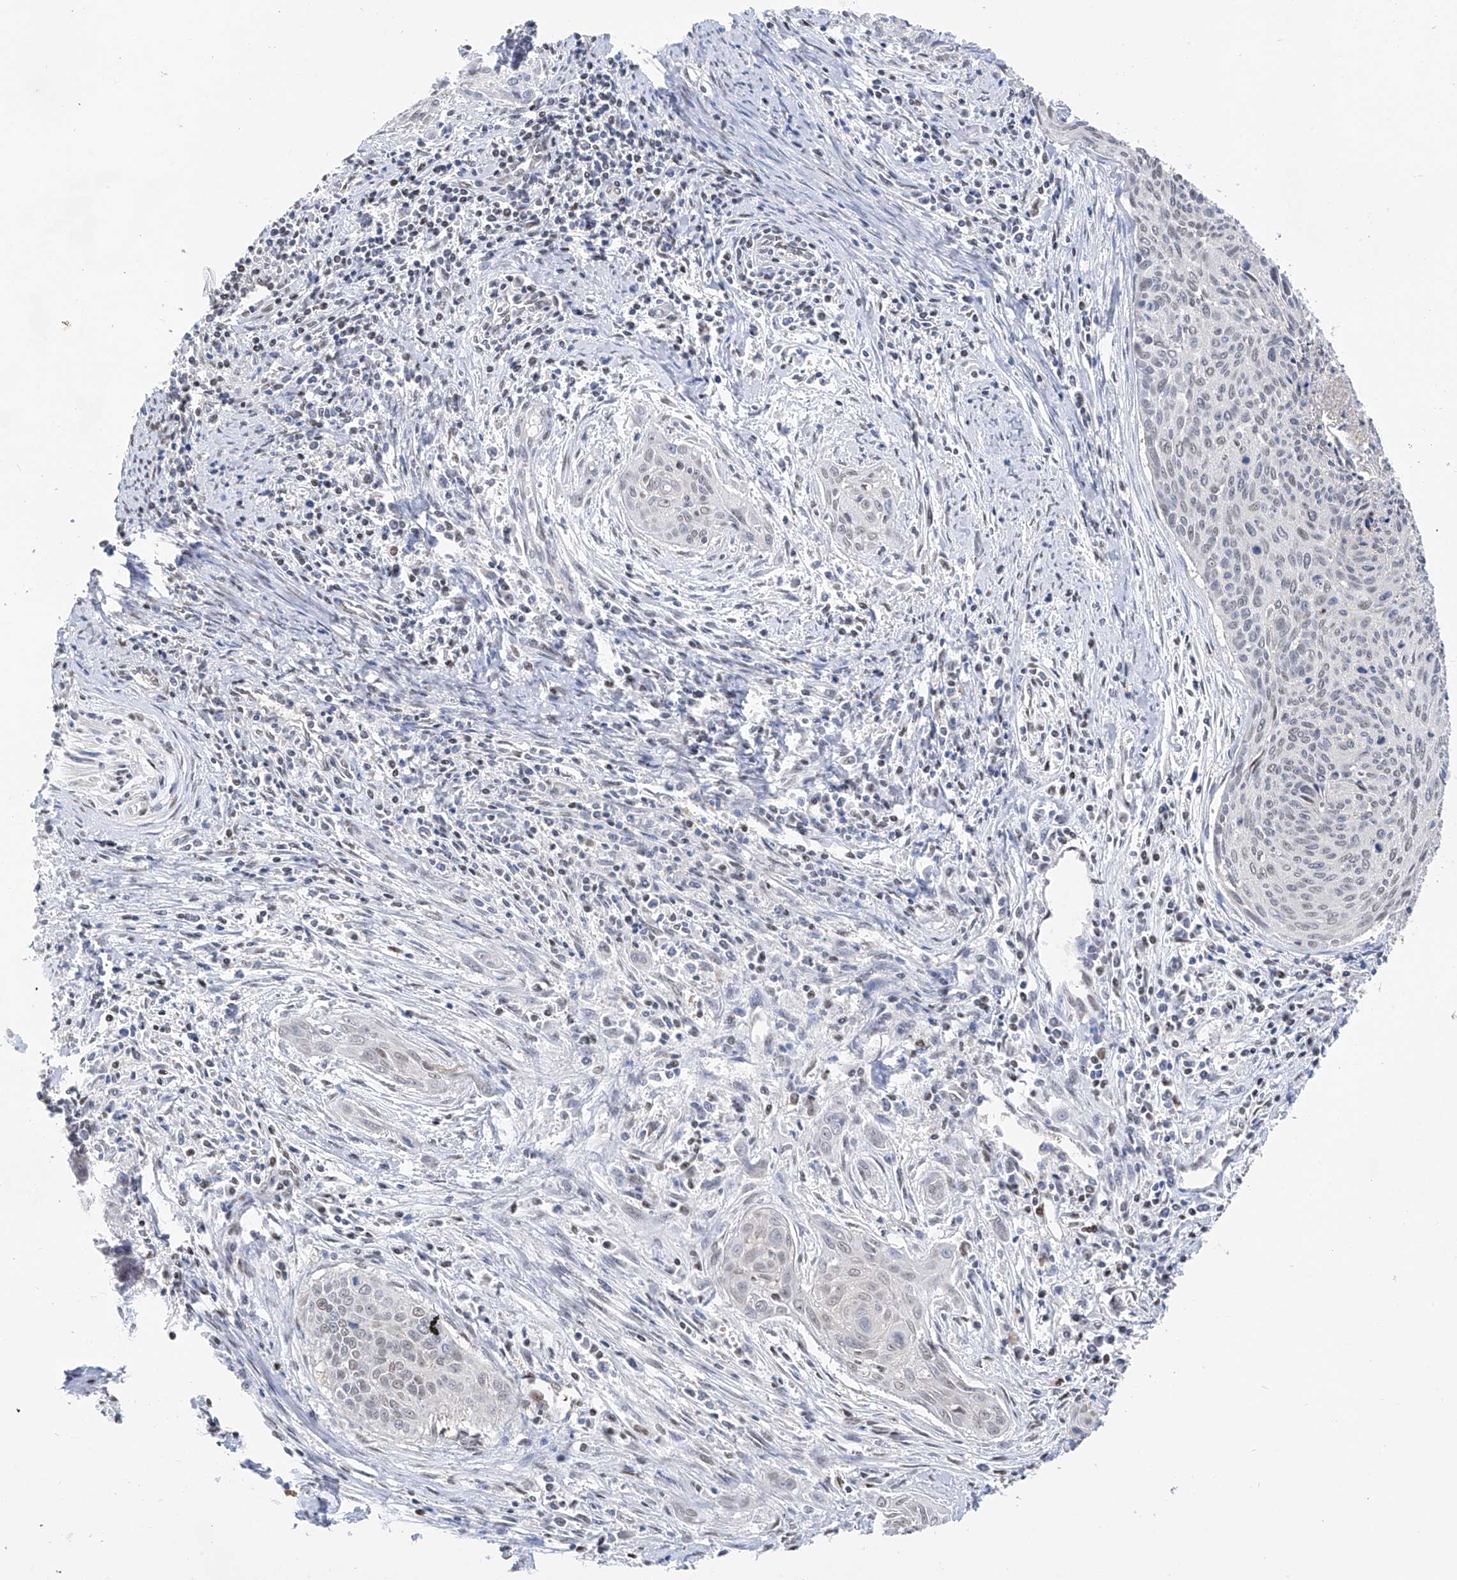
{"staining": {"intensity": "weak", "quantity": "<25%", "location": "nuclear"}, "tissue": "cervical cancer", "cell_type": "Tumor cells", "image_type": "cancer", "snomed": [{"axis": "morphology", "description": "Squamous cell carcinoma, NOS"}, {"axis": "topography", "description": "Cervix"}], "caption": "Immunohistochemistry of cervical cancer (squamous cell carcinoma) exhibits no expression in tumor cells.", "gene": "PMM1", "patient": {"sex": "female", "age": 55}}